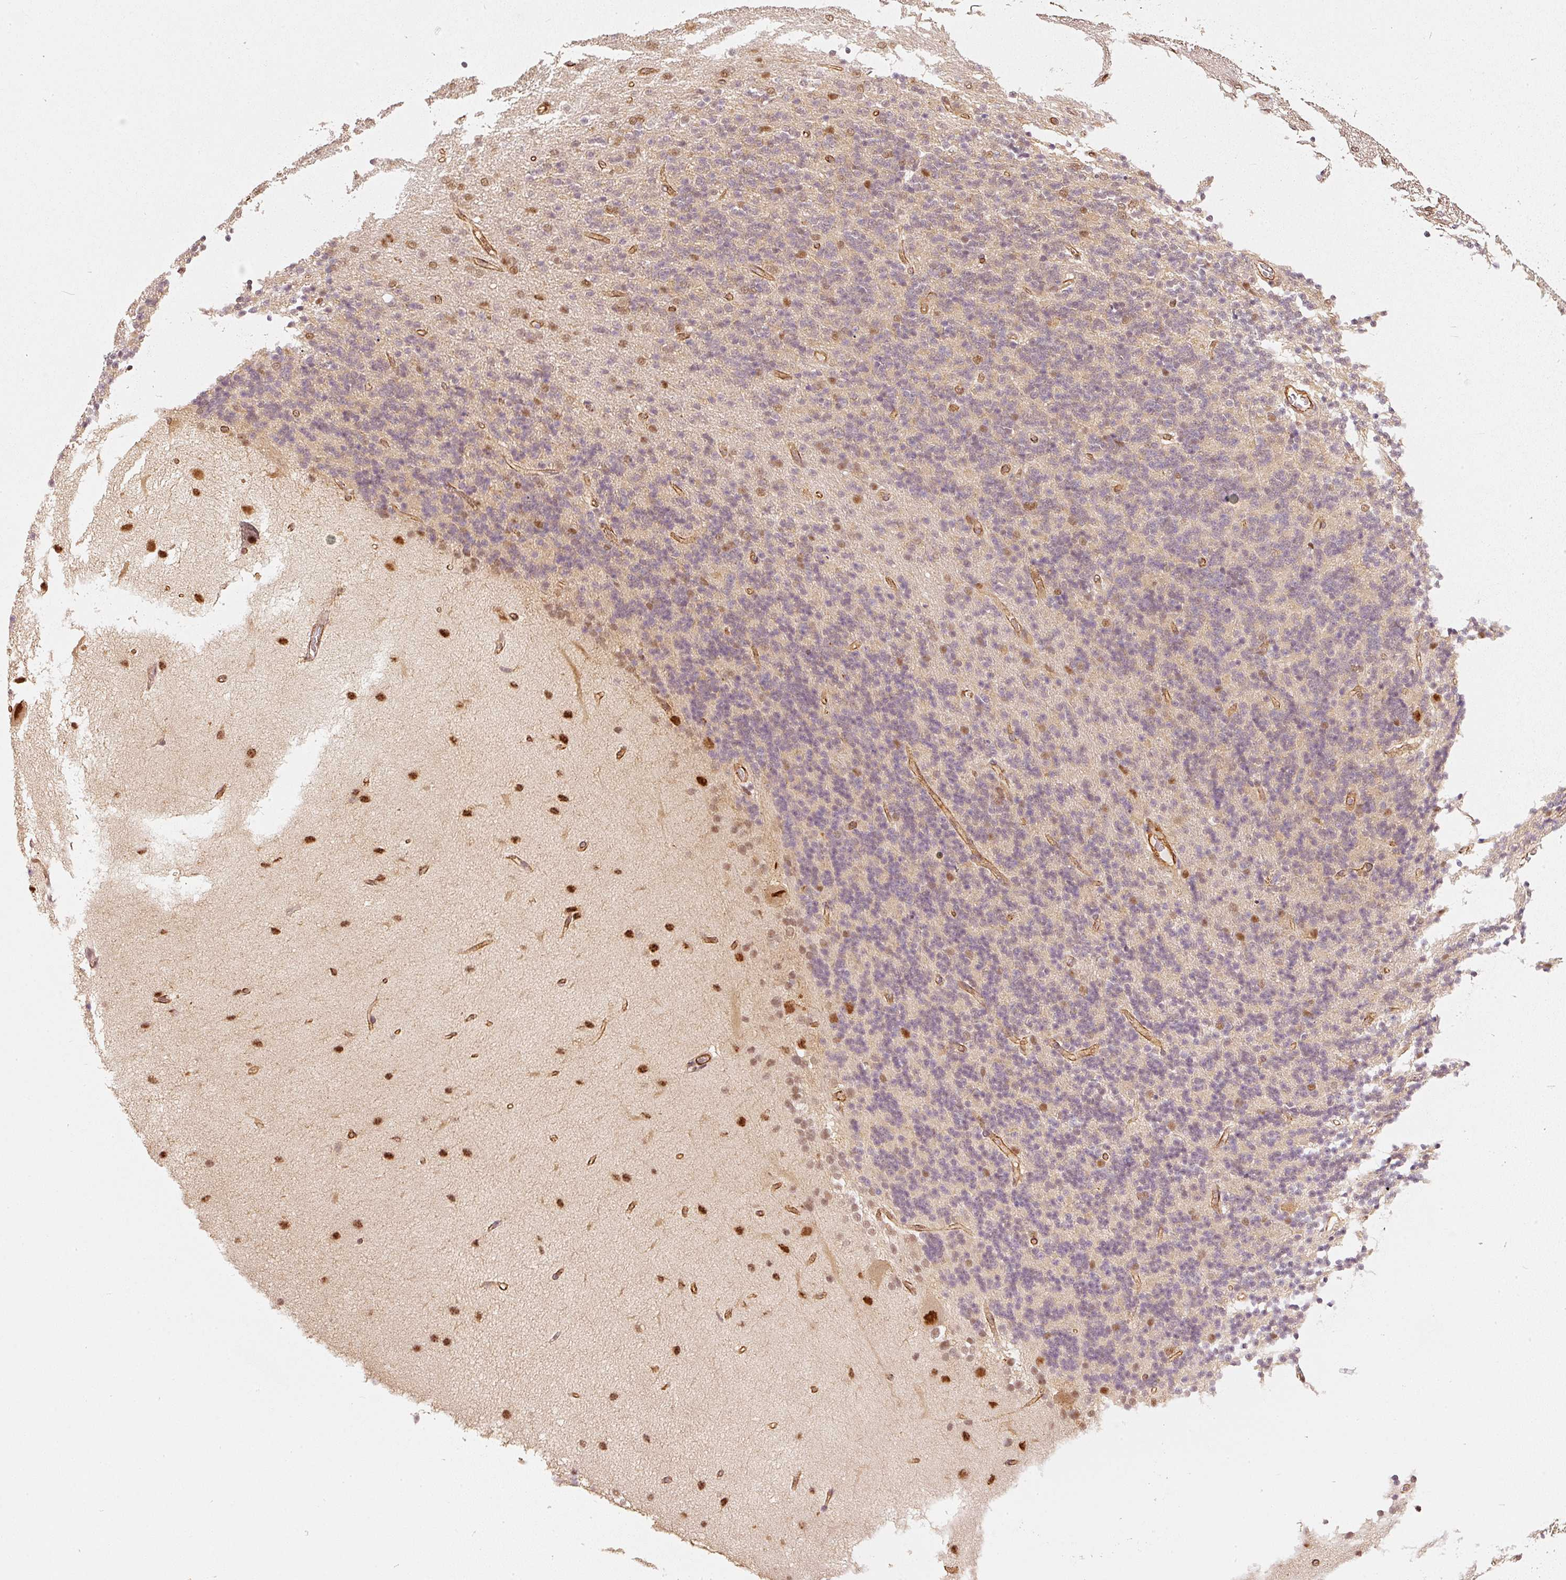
{"staining": {"intensity": "moderate", "quantity": "<25%", "location": "nuclear"}, "tissue": "cerebellum", "cell_type": "Cells in granular layer", "image_type": "normal", "snomed": [{"axis": "morphology", "description": "Normal tissue, NOS"}, {"axis": "topography", "description": "Cerebellum"}], "caption": "Cerebellum stained for a protein shows moderate nuclear positivity in cells in granular layer. Nuclei are stained in blue.", "gene": "PSMD1", "patient": {"sex": "female", "age": 29}}